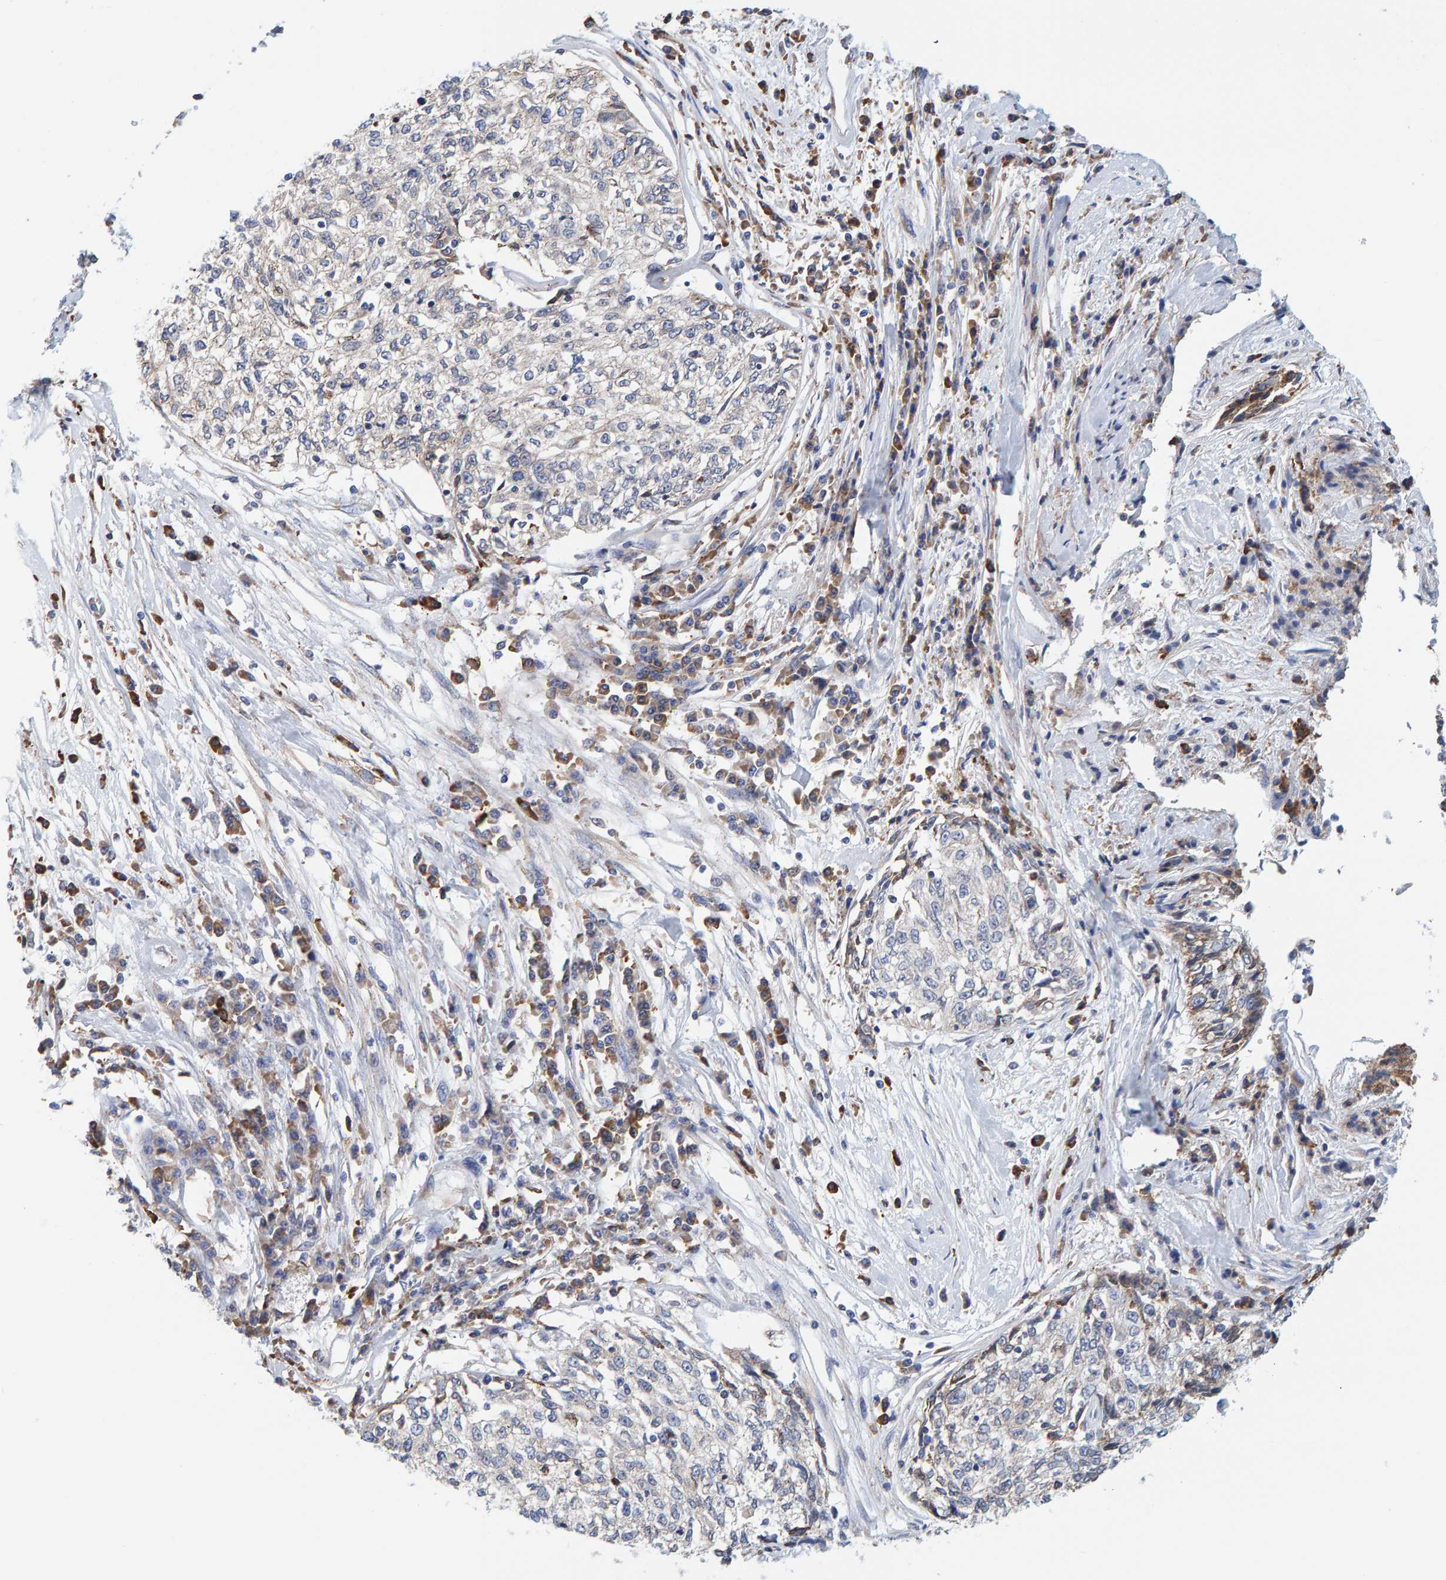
{"staining": {"intensity": "negative", "quantity": "none", "location": "none"}, "tissue": "cervical cancer", "cell_type": "Tumor cells", "image_type": "cancer", "snomed": [{"axis": "morphology", "description": "Squamous cell carcinoma, NOS"}, {"axis": "topography", "description": "Cervix"}], "caption": "This is an immunohistochemistry (IHC) photomicrograph of squamous cell carcinoma (cervical). There is no expression in tumor cells.", "gene": "SGPL1", "patient": {"sex": "female", "age": 57}}